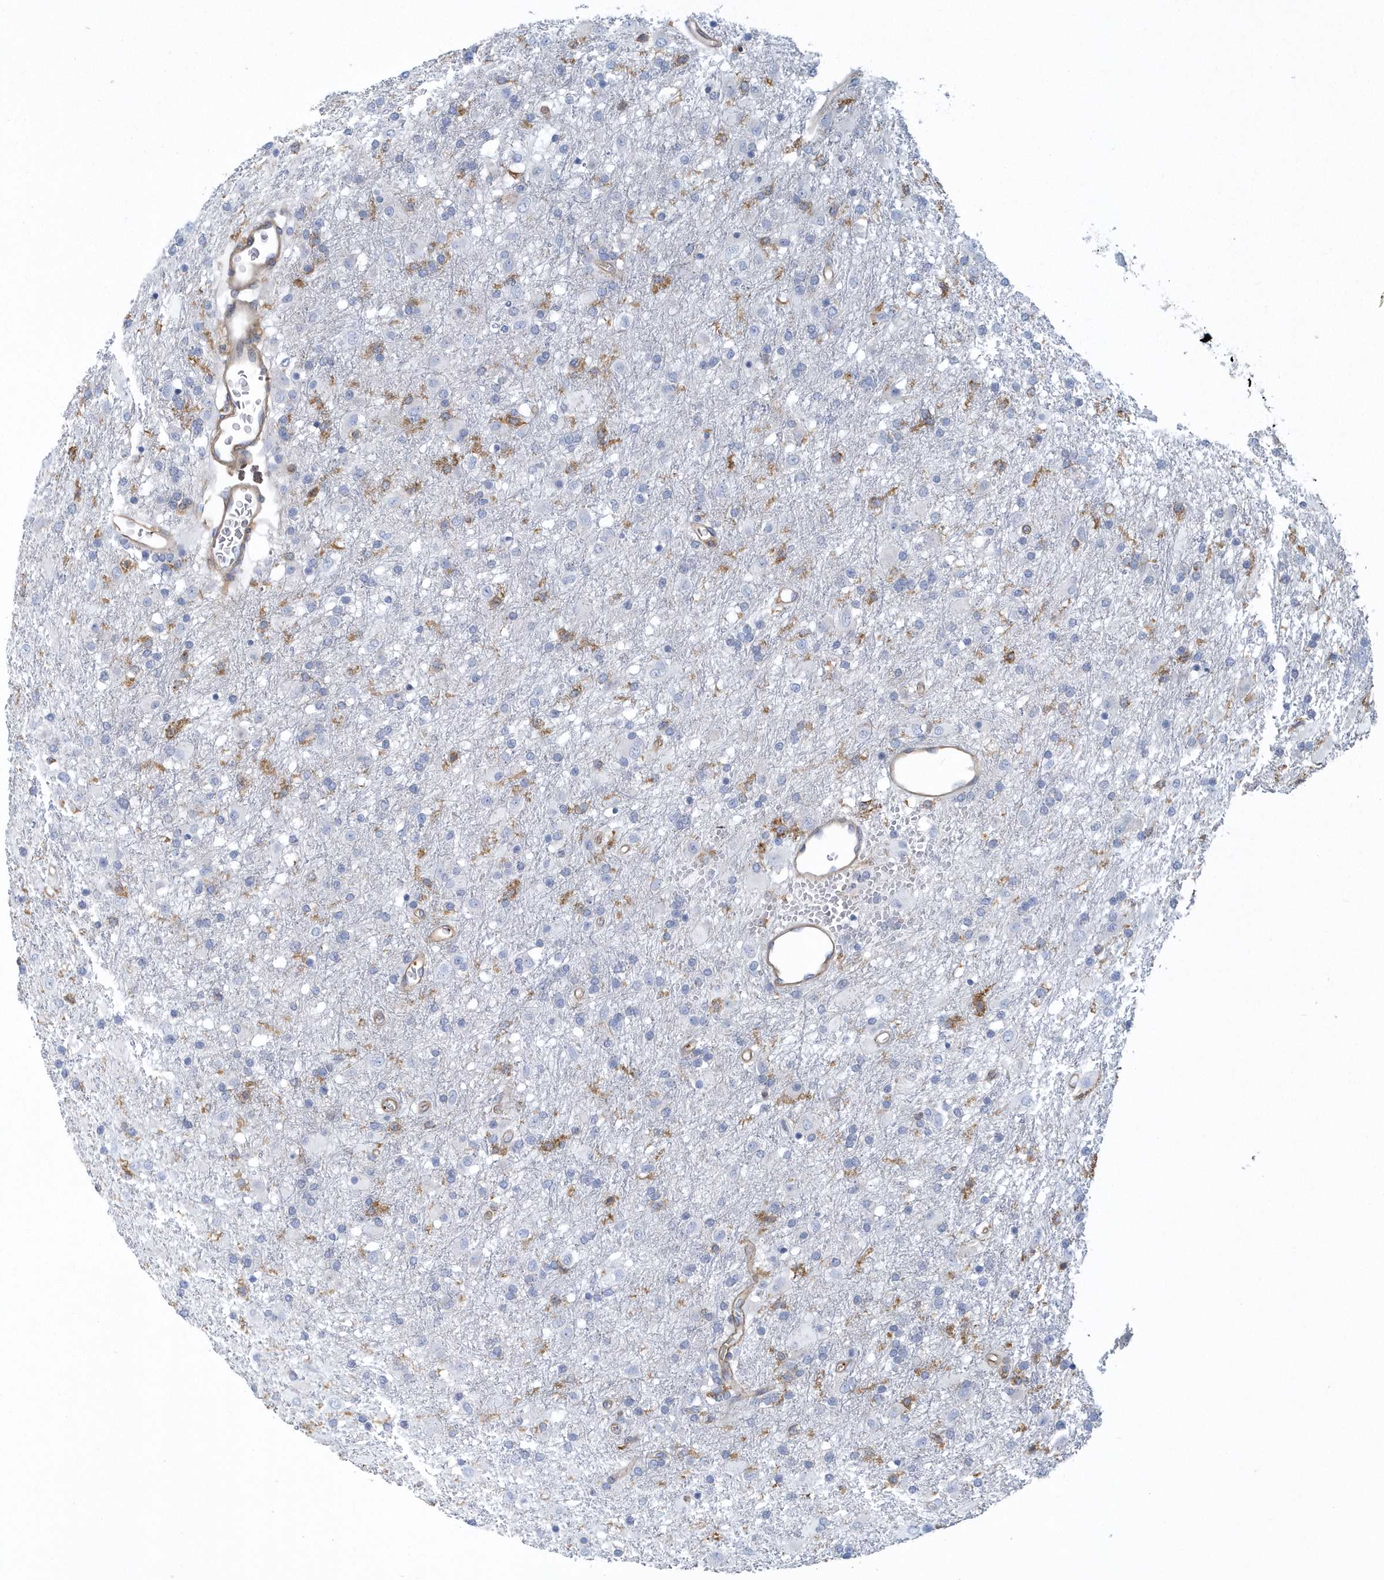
{"staining": {"intensity": "negative", "quantity": "none", "location": "none"}, "tissue": "glioma", "cell_type": "Tumor cells", "image_type": "cancer", "snomed": [{"axis": "morphology", "description": "Glioma, malignant, Low grade"}, {"axis": "topography", "description": "Brain"}], "caption": "Malignant glioma (low-grade) was stained to show a protein in brown. There is no significant staining in tumor cells.", "gene": "ARAP2", "patient": {"sex": "male", "age": 65}}